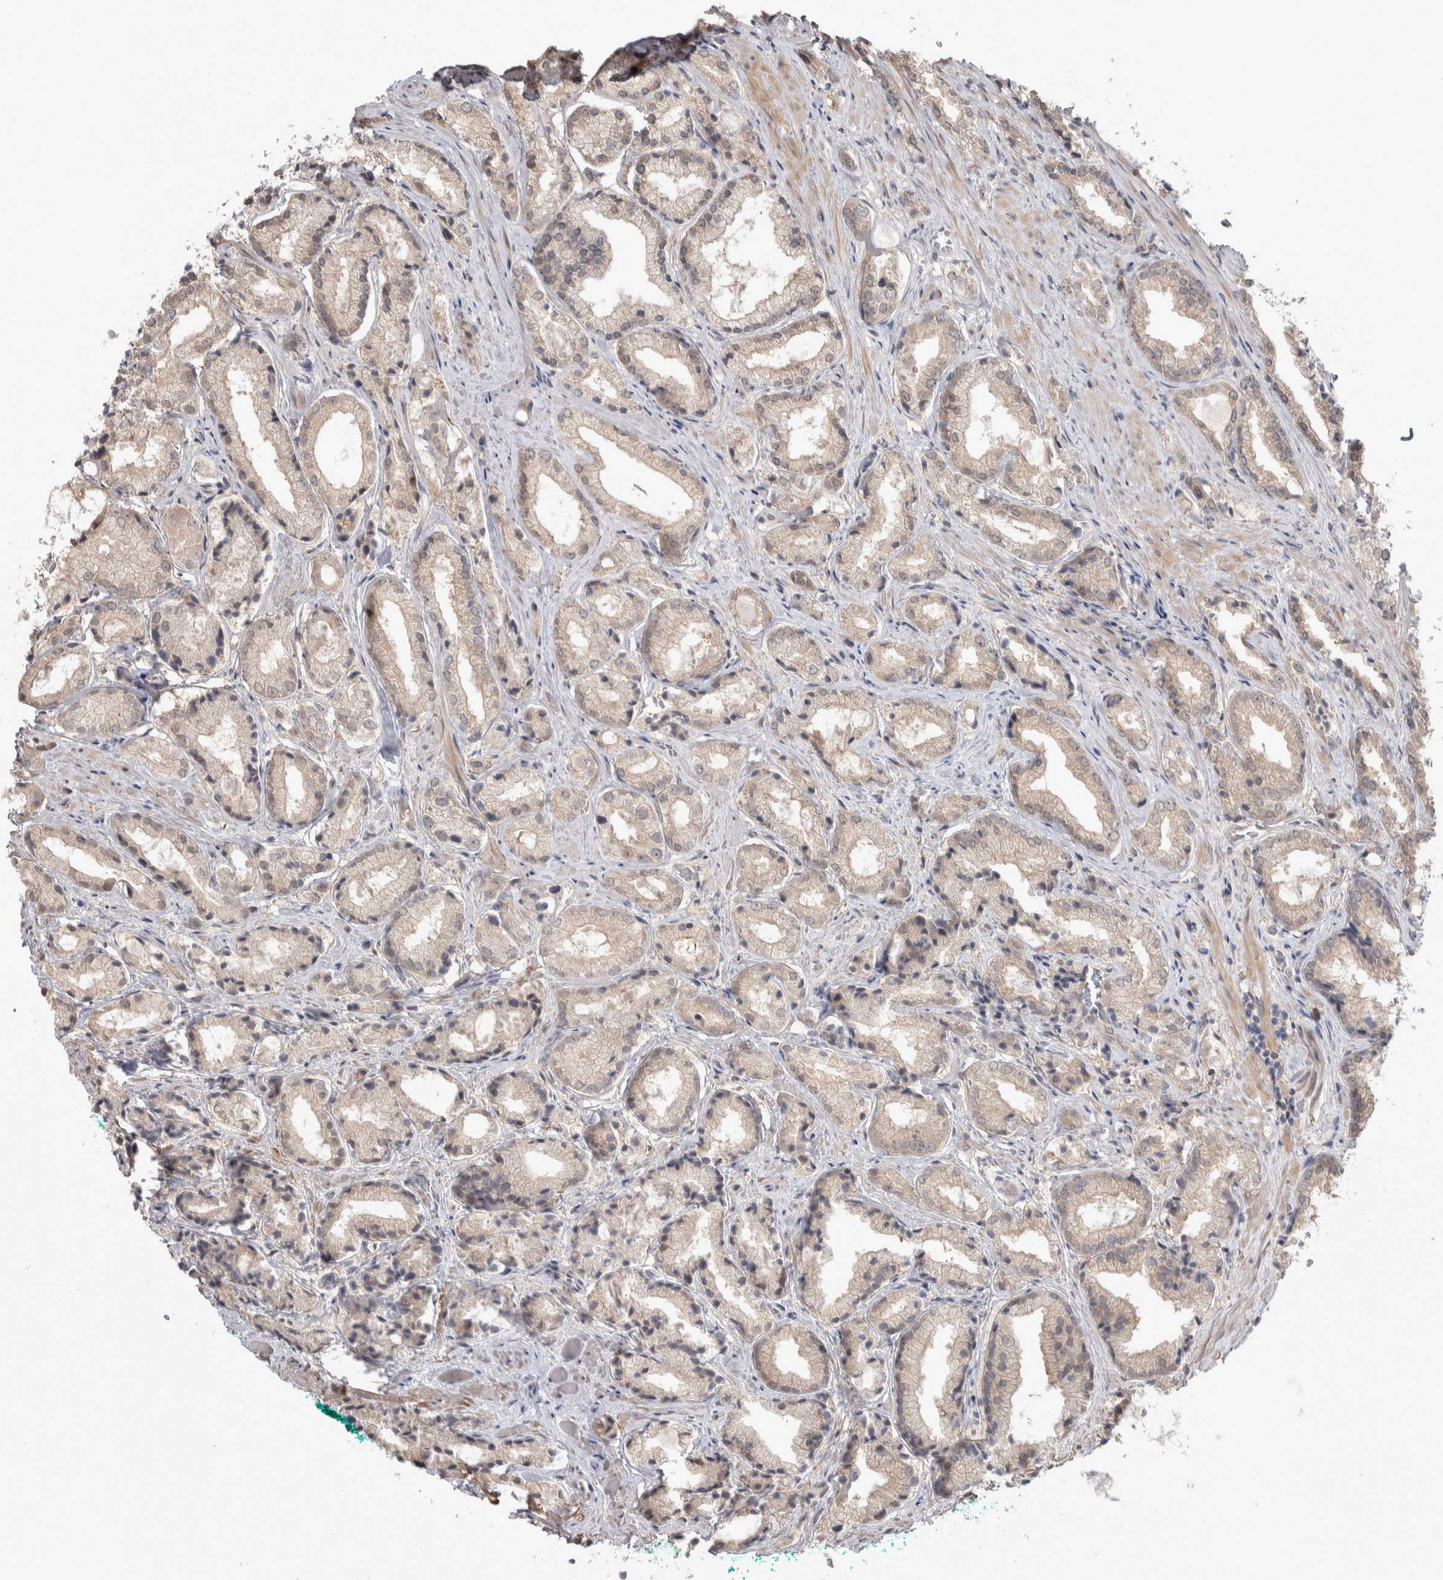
{"staining": {"intensity": "weak", "quantity": "<25%", "location": "cytoplasmic/membranous"}, "tissue": "prostate cancer", "cell_type": "Tumor cells", "image_type": "cancer", "snomed": [{"axis": "morphology", "description": "Adenocarcinoma, Low grade"}, {"axis": "topography", "description": "Prostate"}], "caption": "An immunohistochemistry (IHC) photomicrograph of prostate cancer is shown. There is no staining in tumor cells of prostate cancer. The staining is performed using DAB brown chromogen with nuclei counter-stained in using hematoxylin.", "gene": "CUL2", "patient": {"sex": "male", "age": 62}}